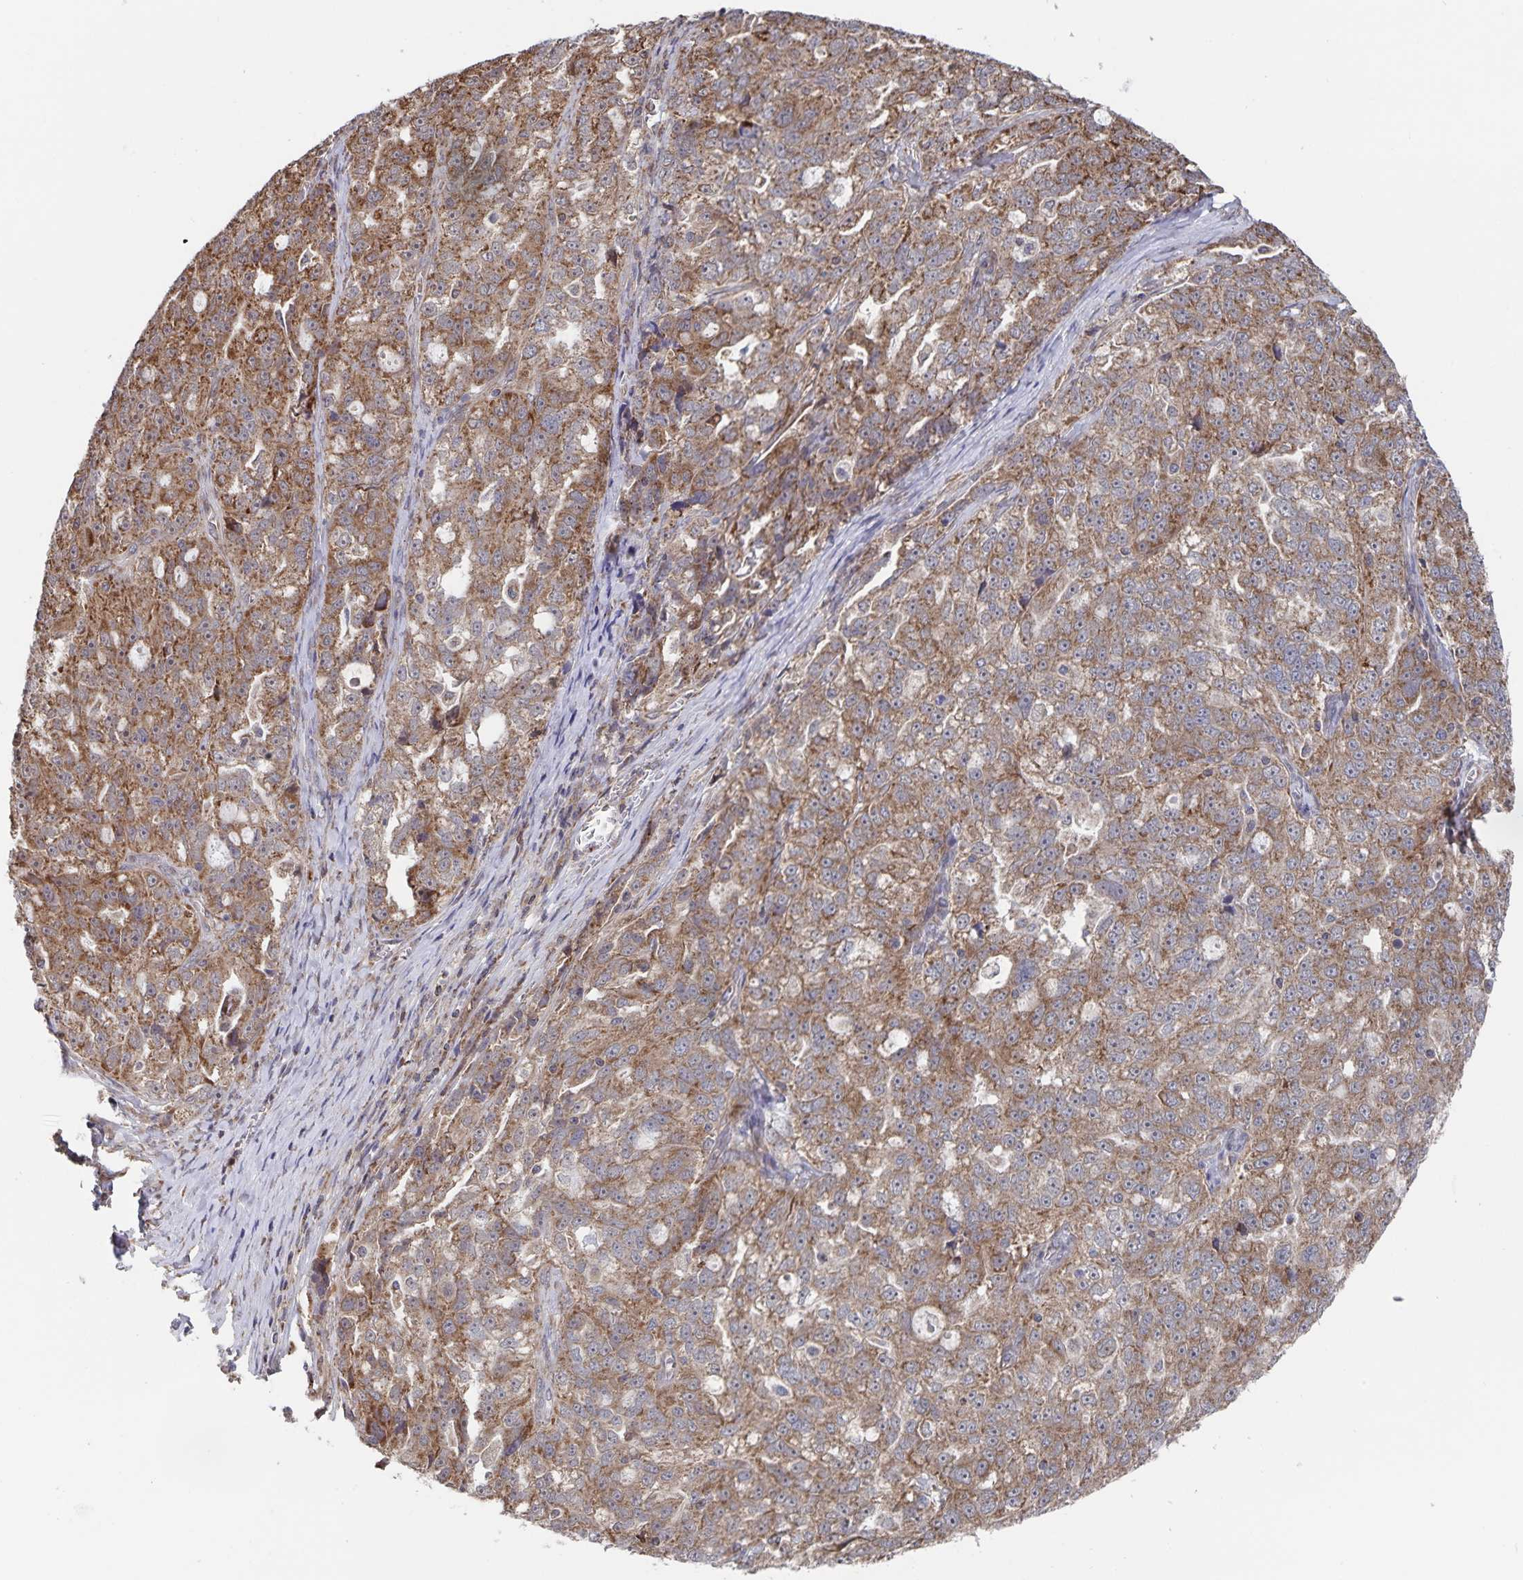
{"staining": {"intensity": "moderate", "quantity": ">75%", "location": "cytoplasmic/membranous"}, "tissue": "ovarian cancer", "cell_type": "Tumor cells", "image_type": "cancer", "snomed": [{"axis": "morphology", "description": "Cystadenocarcinoma, serous, NOS"}, {"axis": "topography", "description": "Ovary"}], "caption": "The immunohistochemical stain labels moderate cytoplasmic/membranous expression in tumor cells of serous cystadenocarcinoma (ovarian) tissue.", "gene": "ACACA", "patient": {"sex": "female", "age": 51}}